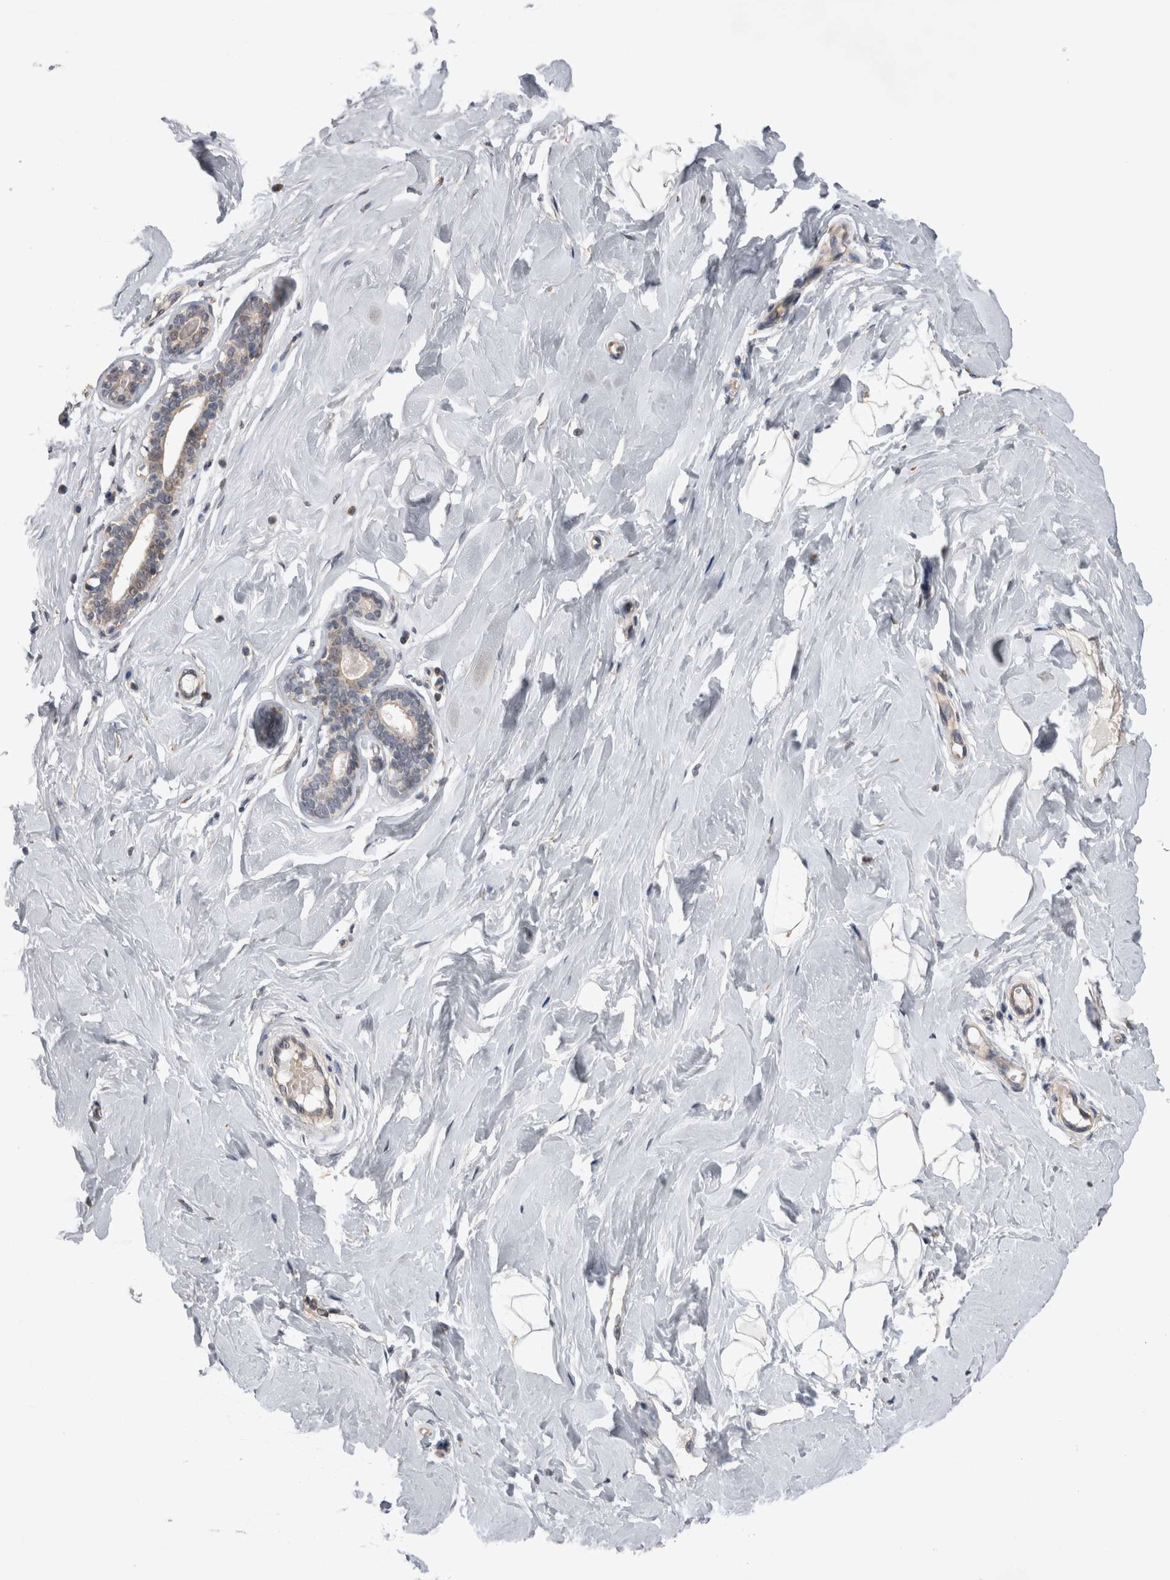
{"staining": {"intensity": "negative", "quantity": "none", "location": "none"}, "tissue": "breast", "cell_type": "Adipocytes", "image_type": "normal", "snomed": [{"axis": "morphology", "description": "Normal tissue, NOS"}, {"axis": "topography", "description": "Breast"}], "caption": "Immunohistochemical staining of benign breast demonstrates no significant staining in adipocytes. (DAB immunohistochemistry with hematoxylin counter stain).", "gene": "ARHGAP29", "patient": {"sex": "female", "age": 23}}